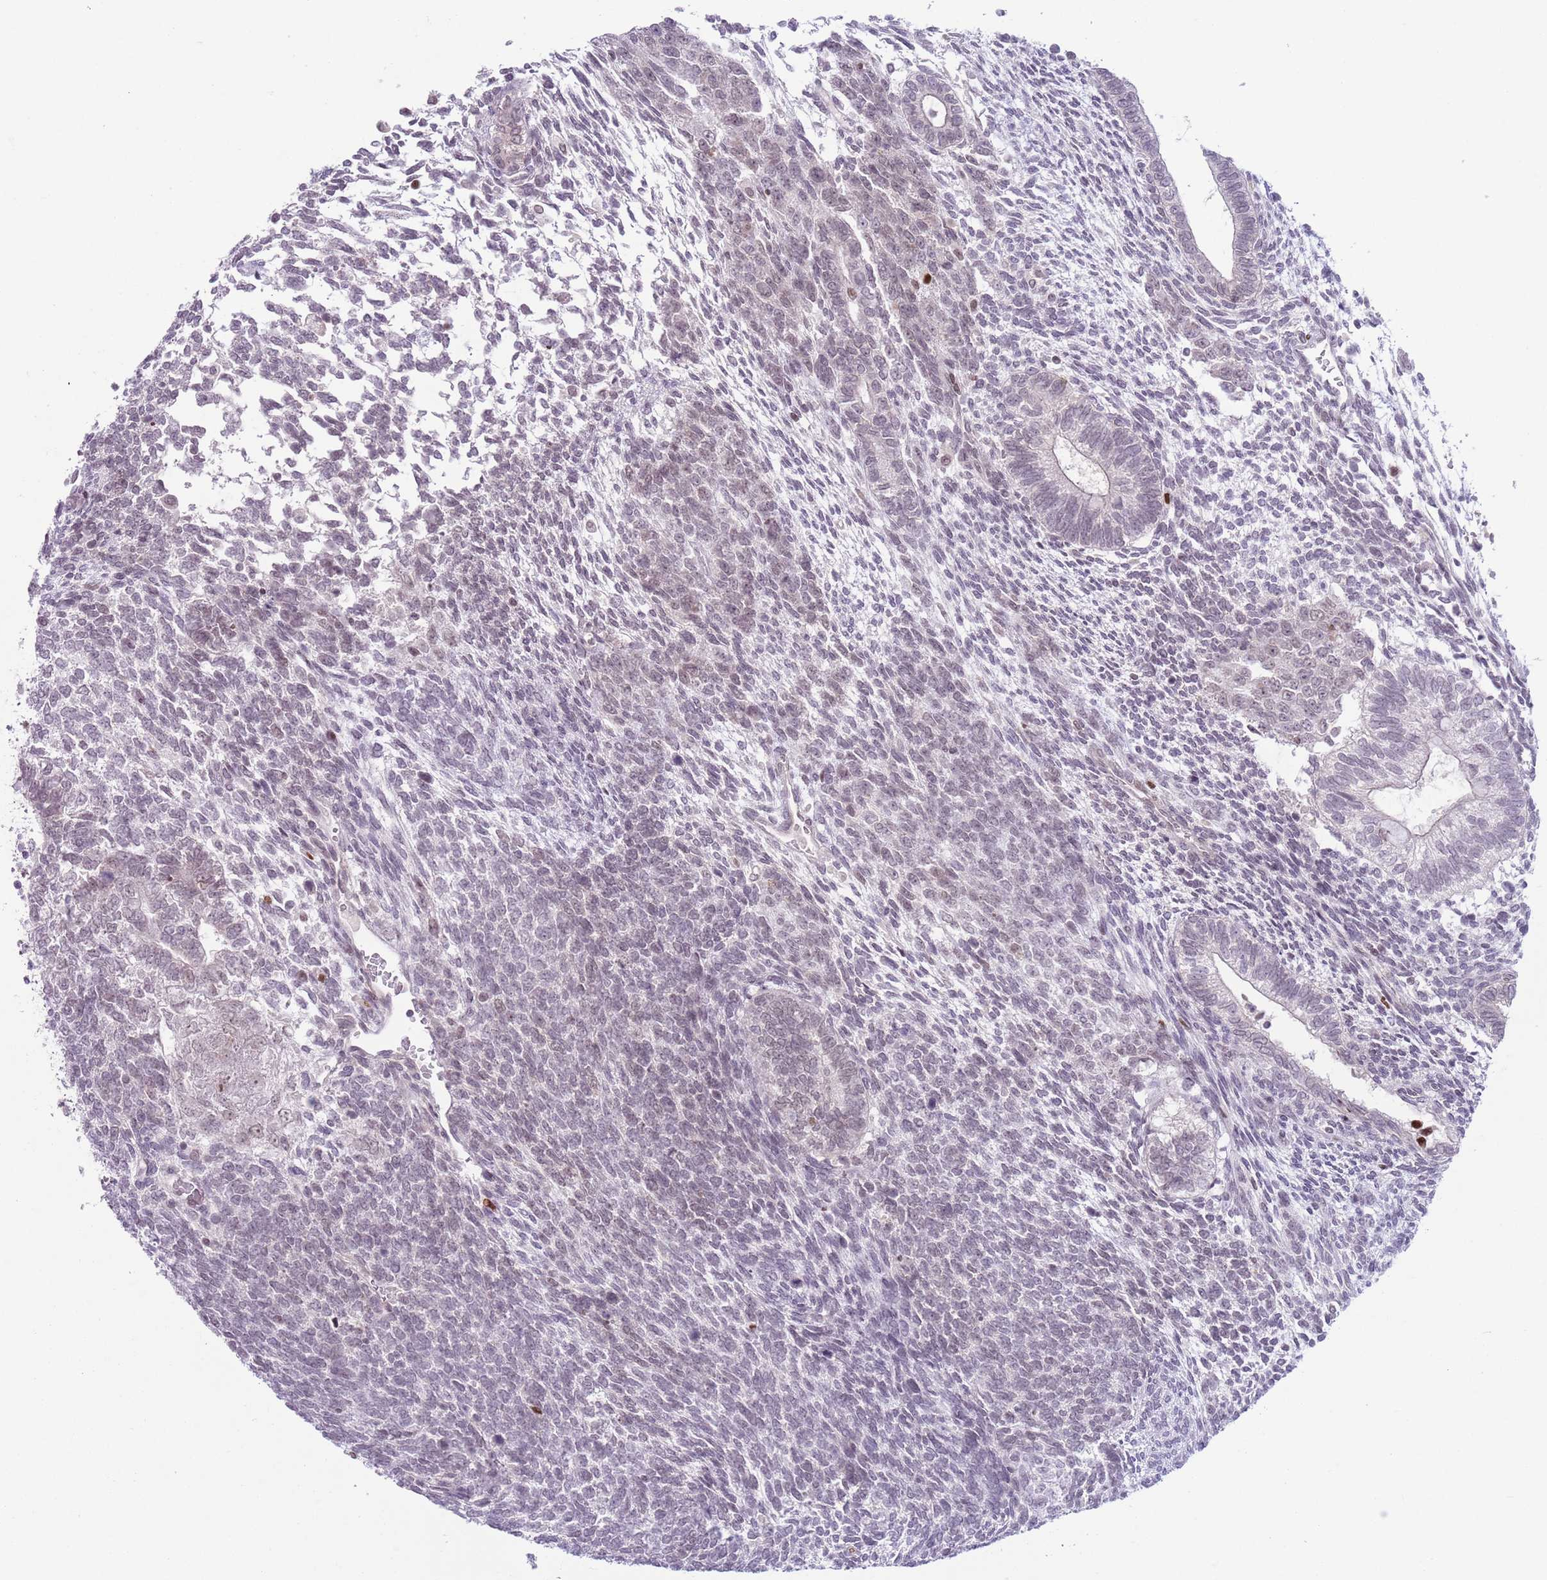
{"staining": {"intensity": "moderate", "quantity": "<25%", "location": "nuclear"}, "tissue": "testis cancer", "cell_type": "Tumor cells", "image_type": "cancer", "snomed": [{"axis": "morphology", "description": "Carcinoma, Embryonal, NOS"}, {"axis": "topography", "description": "Testis"}], "caption": "This image displays IHC staining of testis cancer (embryonal carcinoma), with low moderate nuclear positivity in about <25% of tumor cells.", "gene": "MFSD10", "patient": {"sex": "male", "age": 23}}